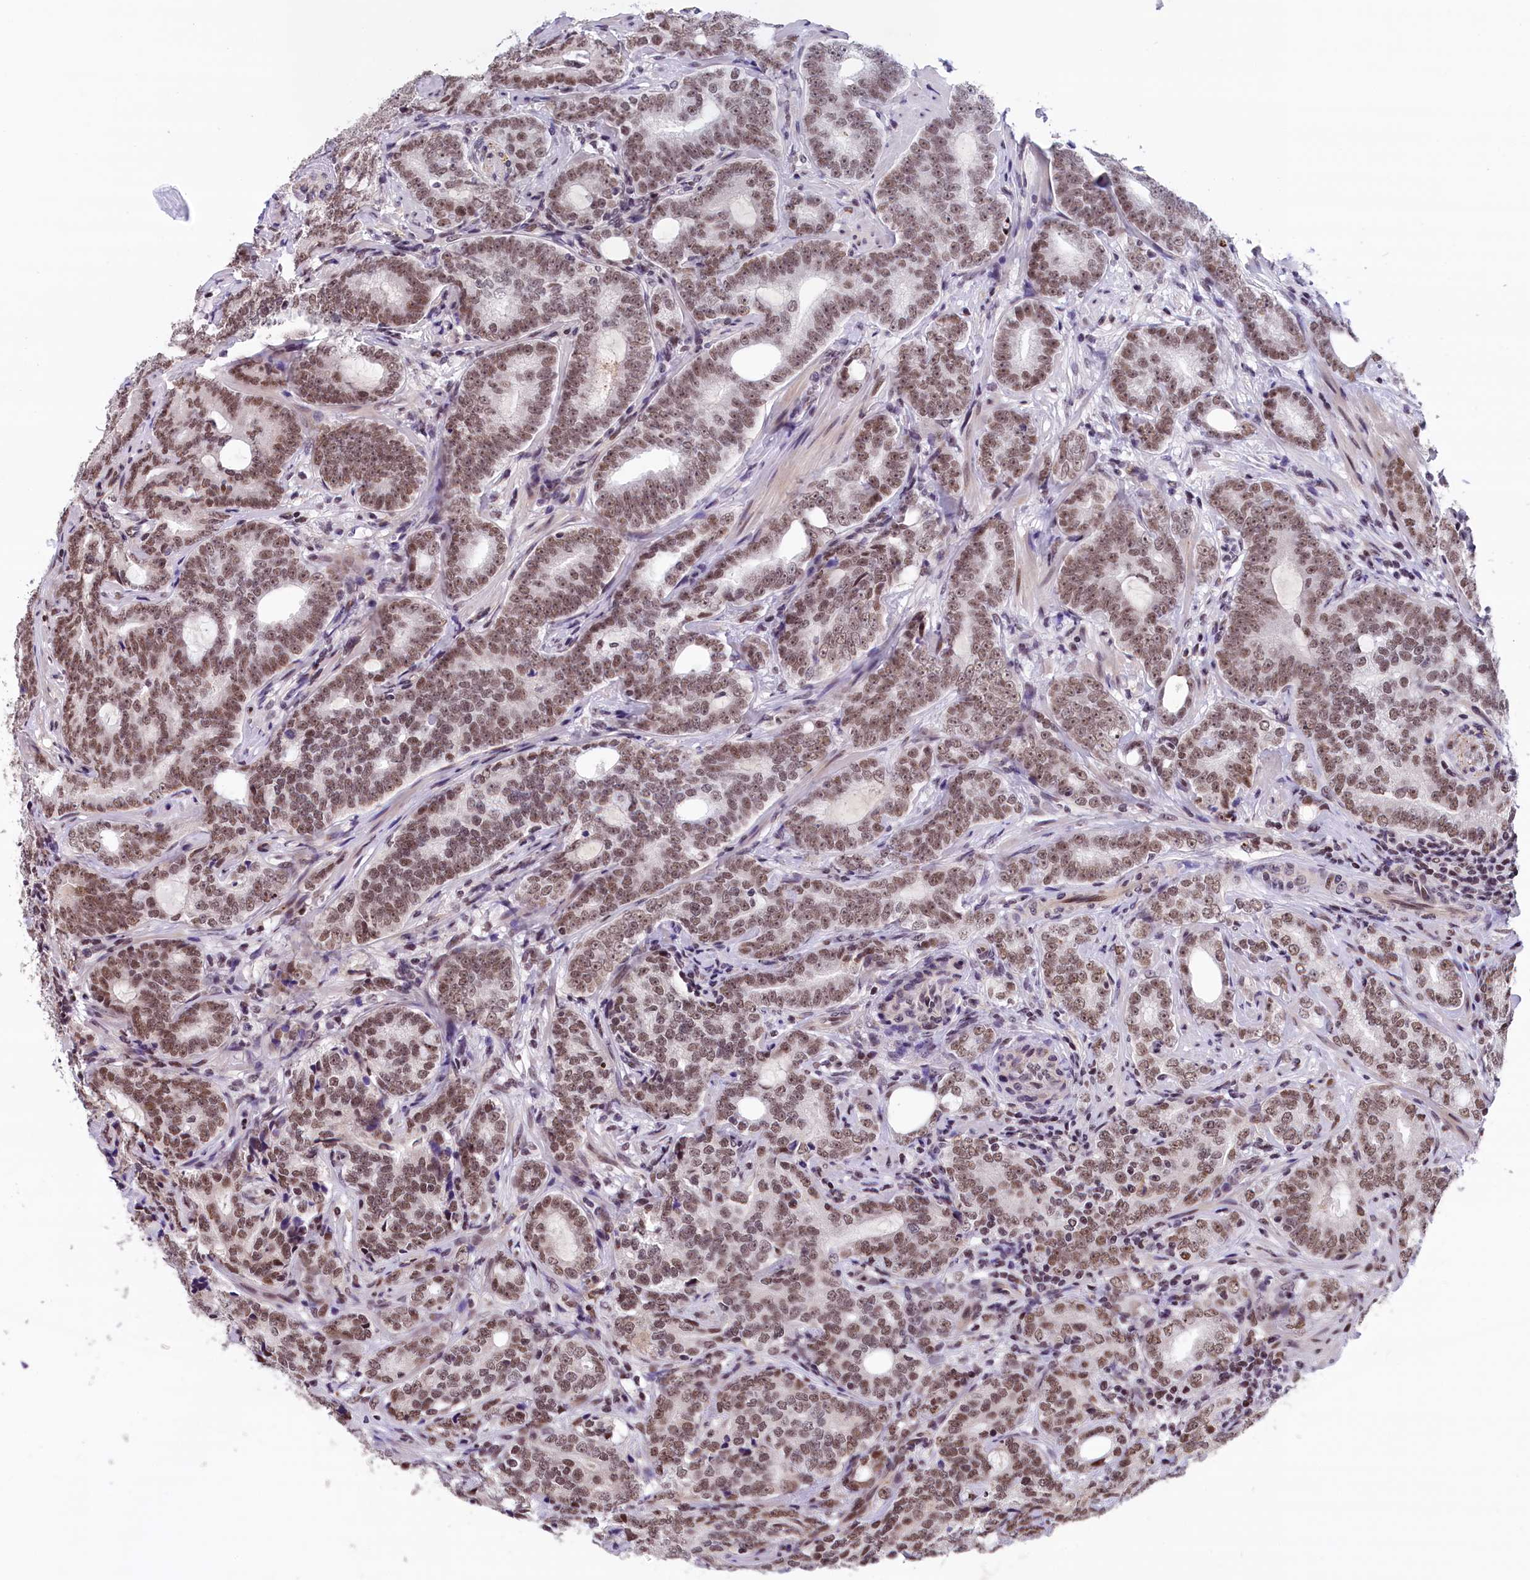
{"staining": {"intensity": "moderate", "quantity": ">75%", "location": "nuclear"}, "tissue": "prostate cancer", "cell_type": "Tumor cells", "image_type": "cancer", "snomed": [{"axis": "morphology", "description": "Adenocarcinoma, High grade"}, {"axis": "topography", "description": "Prostate"}], "caption": "Brown immunohistochemical staining in human prostate cancer displays moderate nuclear staining in about >75% of tumor cells. The protein is stained brown, and the nuclei are stained in blue (DAB IHC with brightfield microscopy, high magnification).", "gene": "CDYL2", "patient": {"sex": "male", "age": 64}}